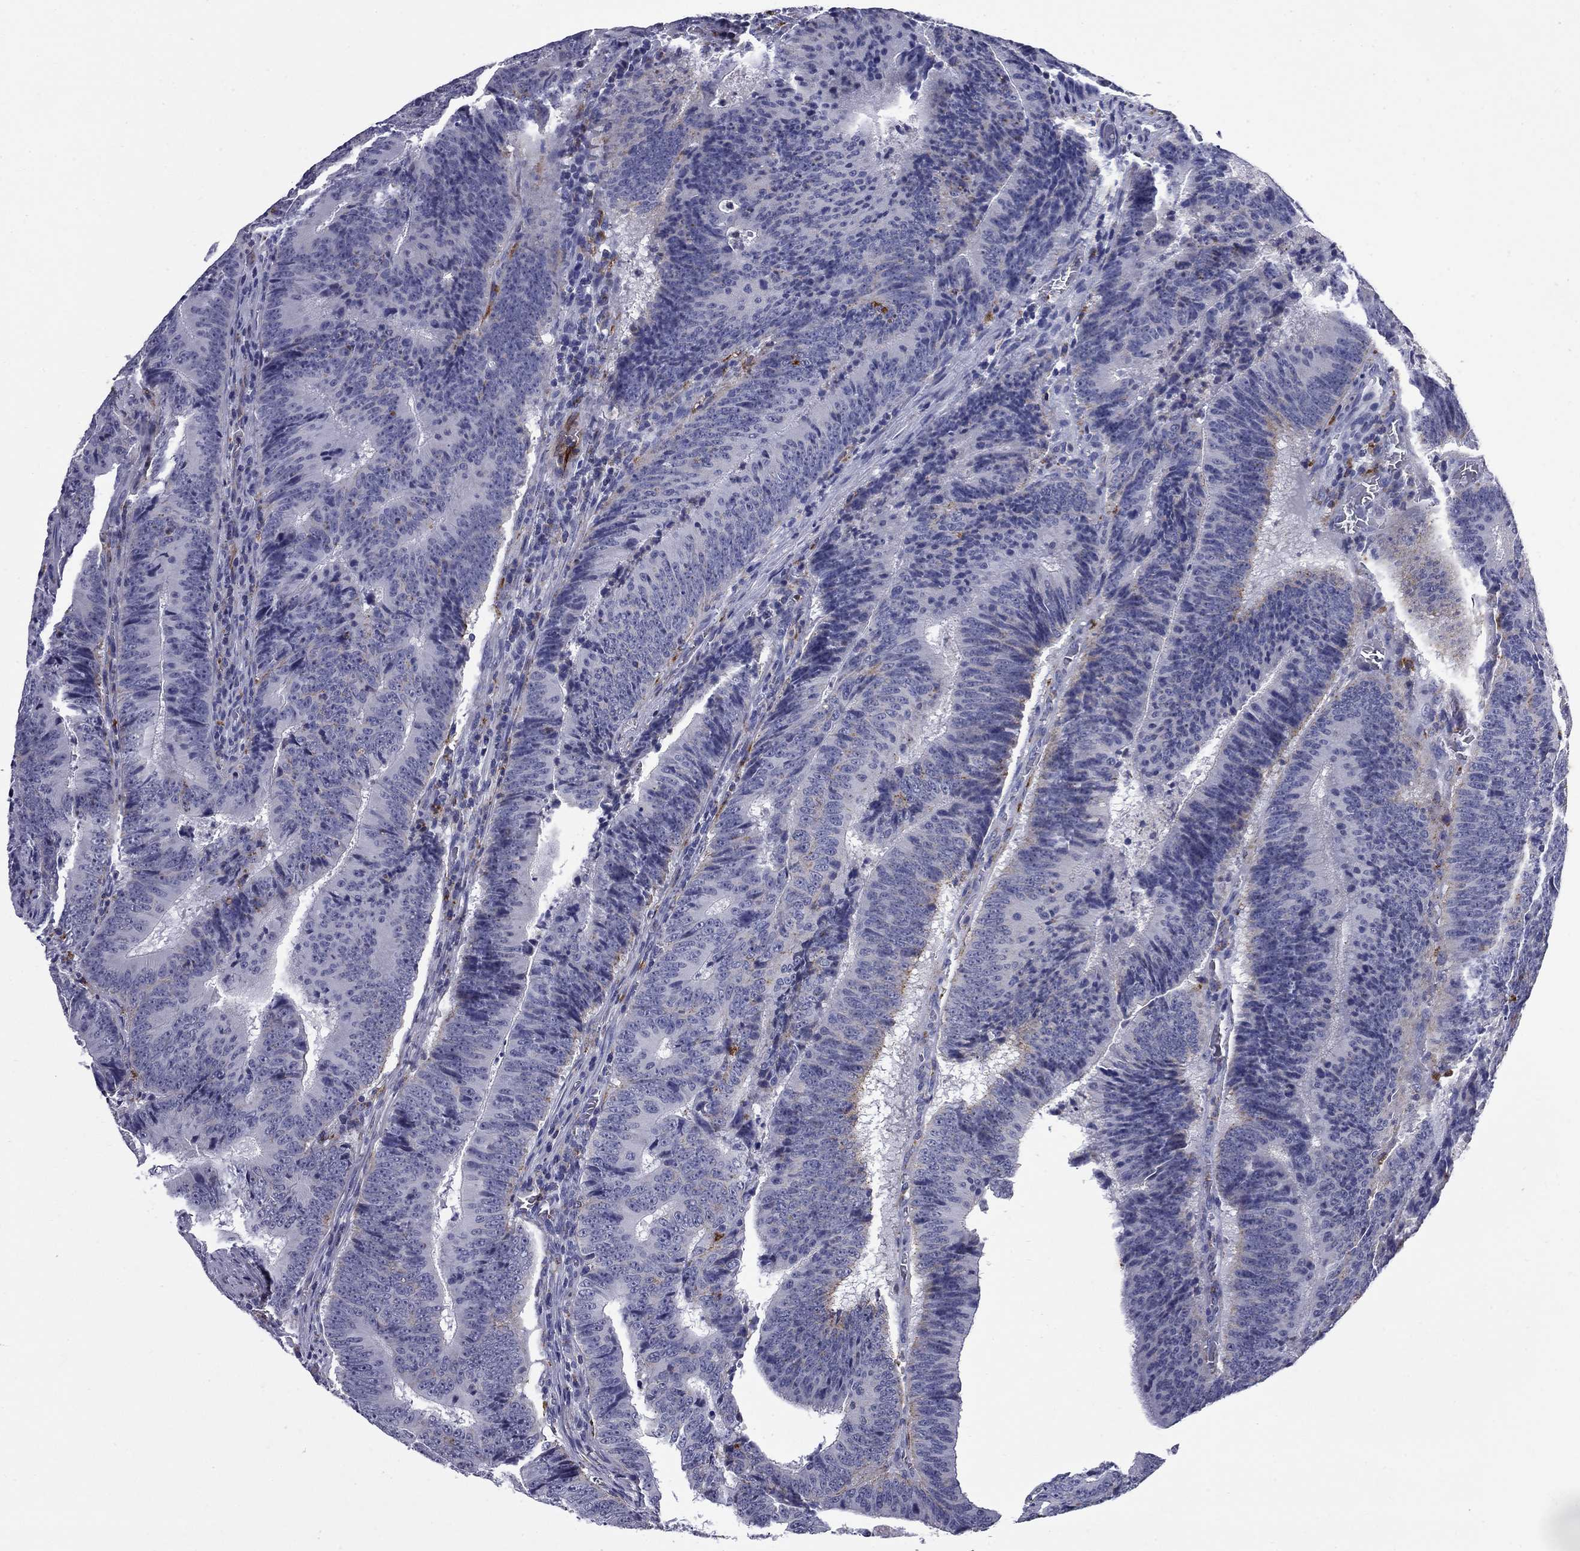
{"staining": {"intensity": "negative", "quantity": "none", "location": "none"}, "tissue": "colorectal cancer", "cell_type": "Tumor cells", "image_type": "cancer", "snomed": [{"axis": "morphology", "description": "Adenocarcinoma, NOS"}, {"axis": "topography", "description": "Colon"}], "caption": "The immunohistochemistry (IHC) image has no significant expression in tumor cells of adenocarcinoma (colorectal) tissue. (Stains: DAB (3,3'-diaminobenzidine) IHC with hematoxylin counter stain, Microscopy: brightfield microscopy at high magnification).", "gene": "MADCAM1", "patient": {"sex": "female", "age": 82}}